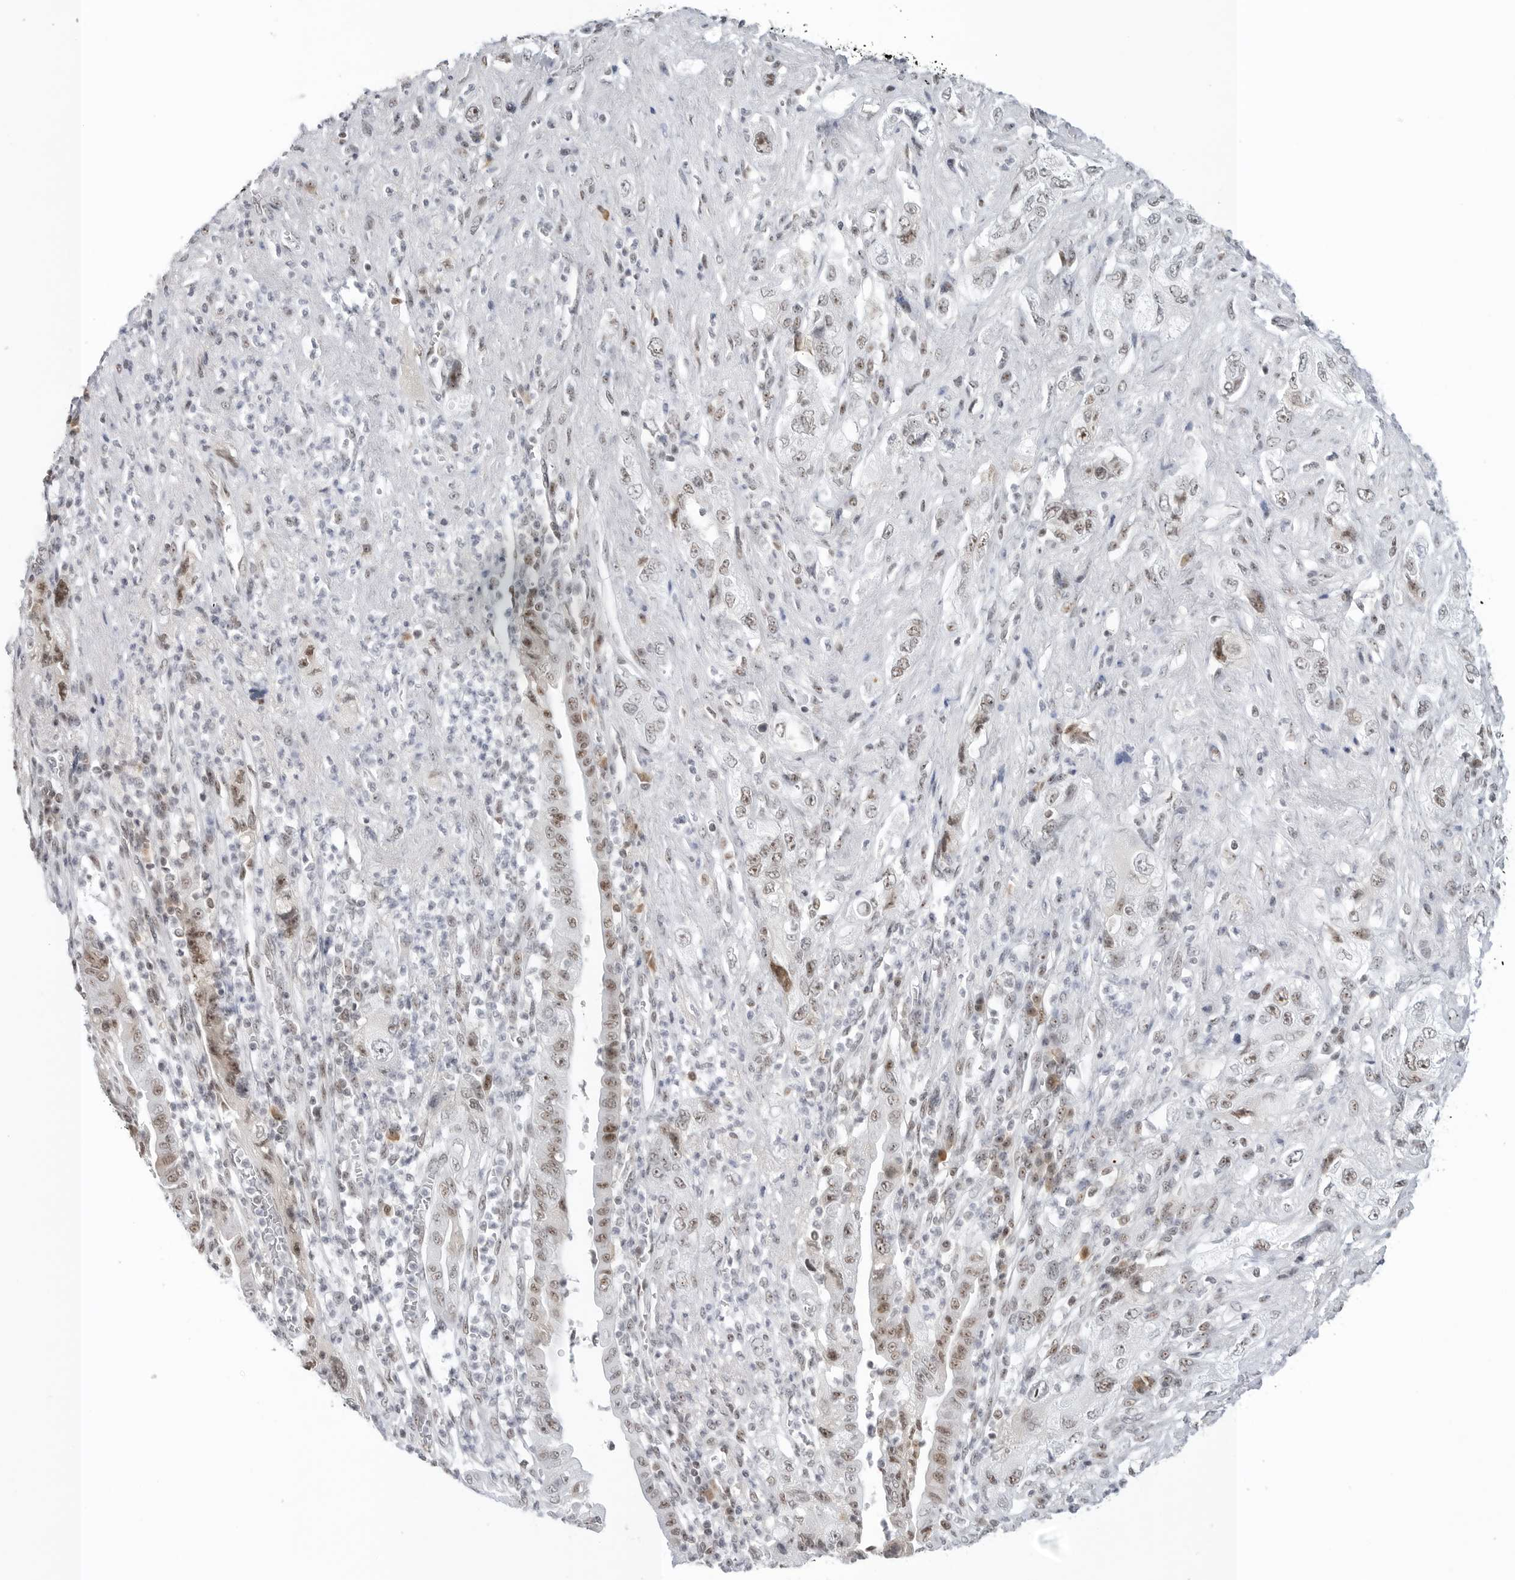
{"staining": {"intensity": "moderate", "quantity": "25%-75%", "location": "nuclear"}, "tissue": "pancreatic cancer", "cell_type": "Tumor cells", "image_type": "cancer", "snomed": [{"axis": "morphology", "description": "Adenocarcinoma, NOS"}, {"axis": "topography", "description": "Pancreas"}], "caption": "There is medium levels of moderate nuclear expression in tumor cells of adenocarcinoma (pancreatic), as demonstrated by immunohistochemical staining (brown color).", "gene": "WRAP53", "patient": {"sex": "female", "age": 73}}